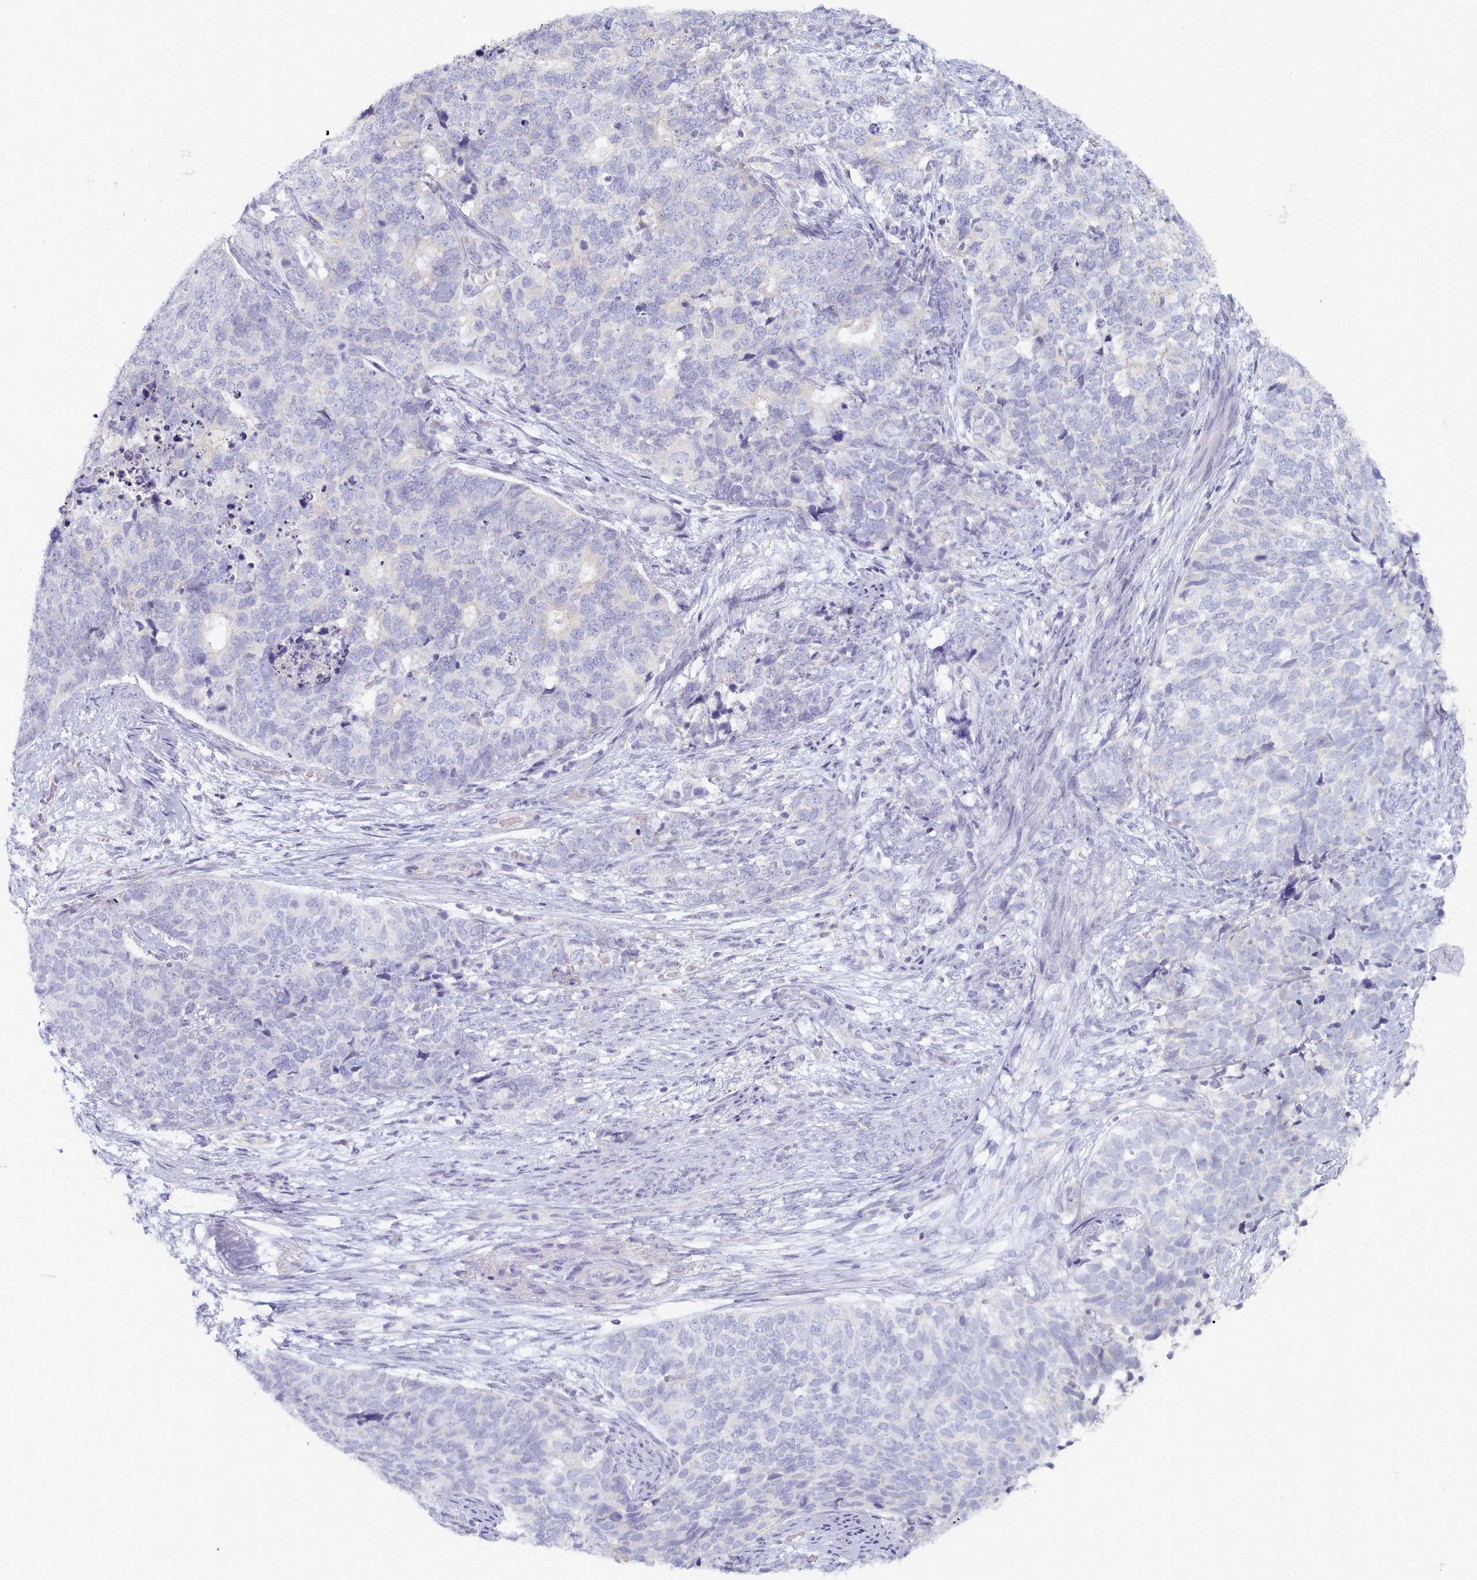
{"staining": {"intensity": "negative", "quantity": "none", "location": "none"}, "tissue": "cervical cancer", "cell_type": "Tumor cells", "image_type": "cancer", "snomed": [{"axis": "morphology", "description": "Squamous cell carcinoma, NOS"}, {"axis": "topography", "description": "Cervix"}], "caption": "An immunohistochemistry (IHC) micrograph of squamous cell carcinoma (cervical) is shown. There is no staining in tumor cells of squamous cell carcinoma (cervical).", "gene": "TYW1B", "patient": {"sex": "female", "age": 63}}